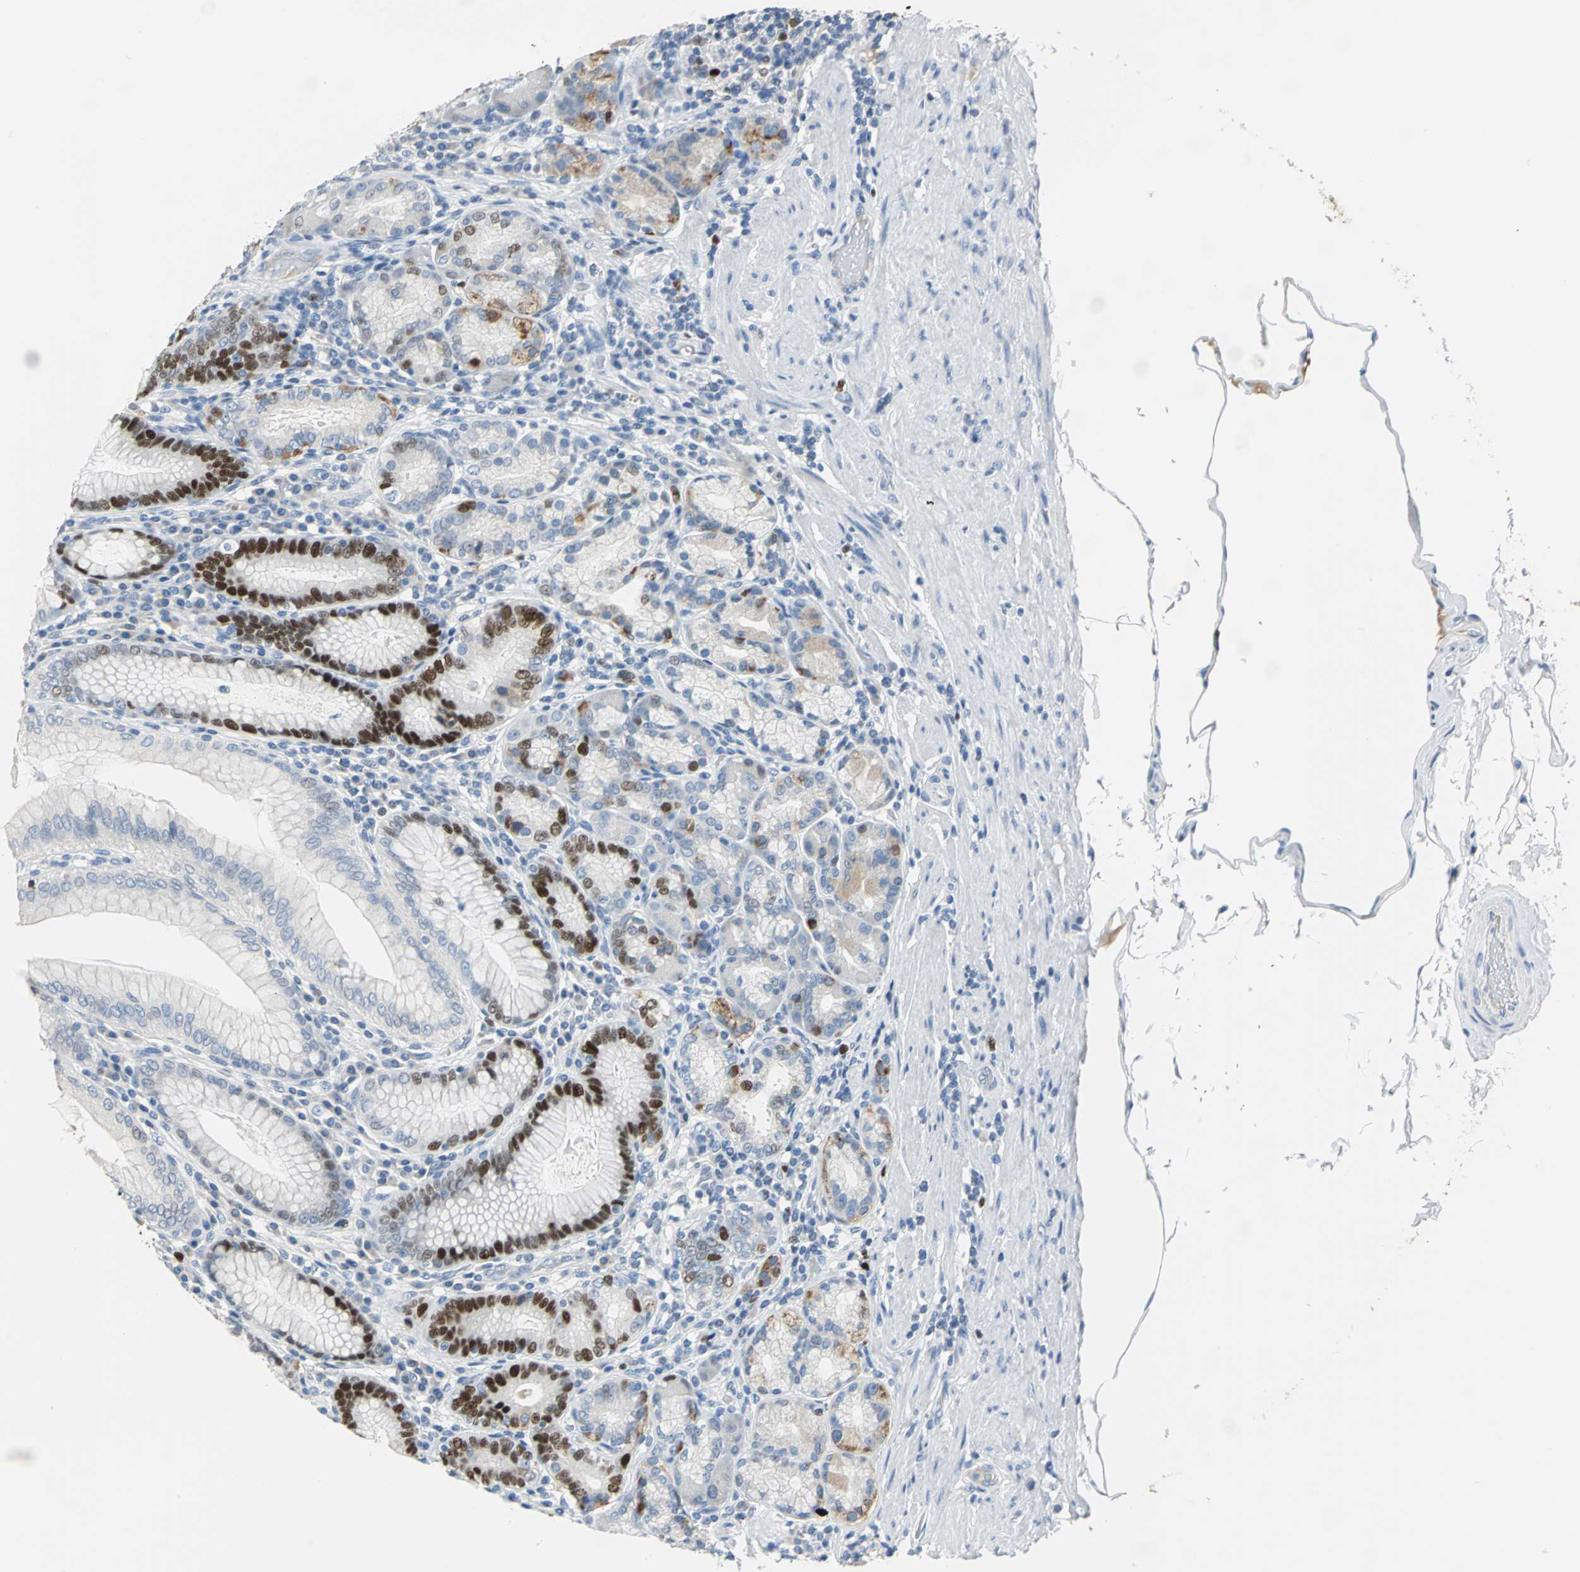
{"staining": {"intensity": "strong", "quantity": "25%-75%", "location": "cytoplasmic/membranous,nuclear"}, "tissue": "stomach", "cell_type": "Glandular cells", "image_type": "normal", "snomed": [{"axis": "morphology", "description": "Normal tissue, NOS"}, {"axis": "topography", "description": "Stomach, lower"}], "caption": "Glandular cells demonstrate high levels of strong cytoplasmic/membranous,nuclear staining in about 25%-75% of cells in normal stomach. (brown staining indicates protein expression, while blue staining denotes nuclei).", "gene": "MCM4", "patient": {"sex": "female", "age": 76}}